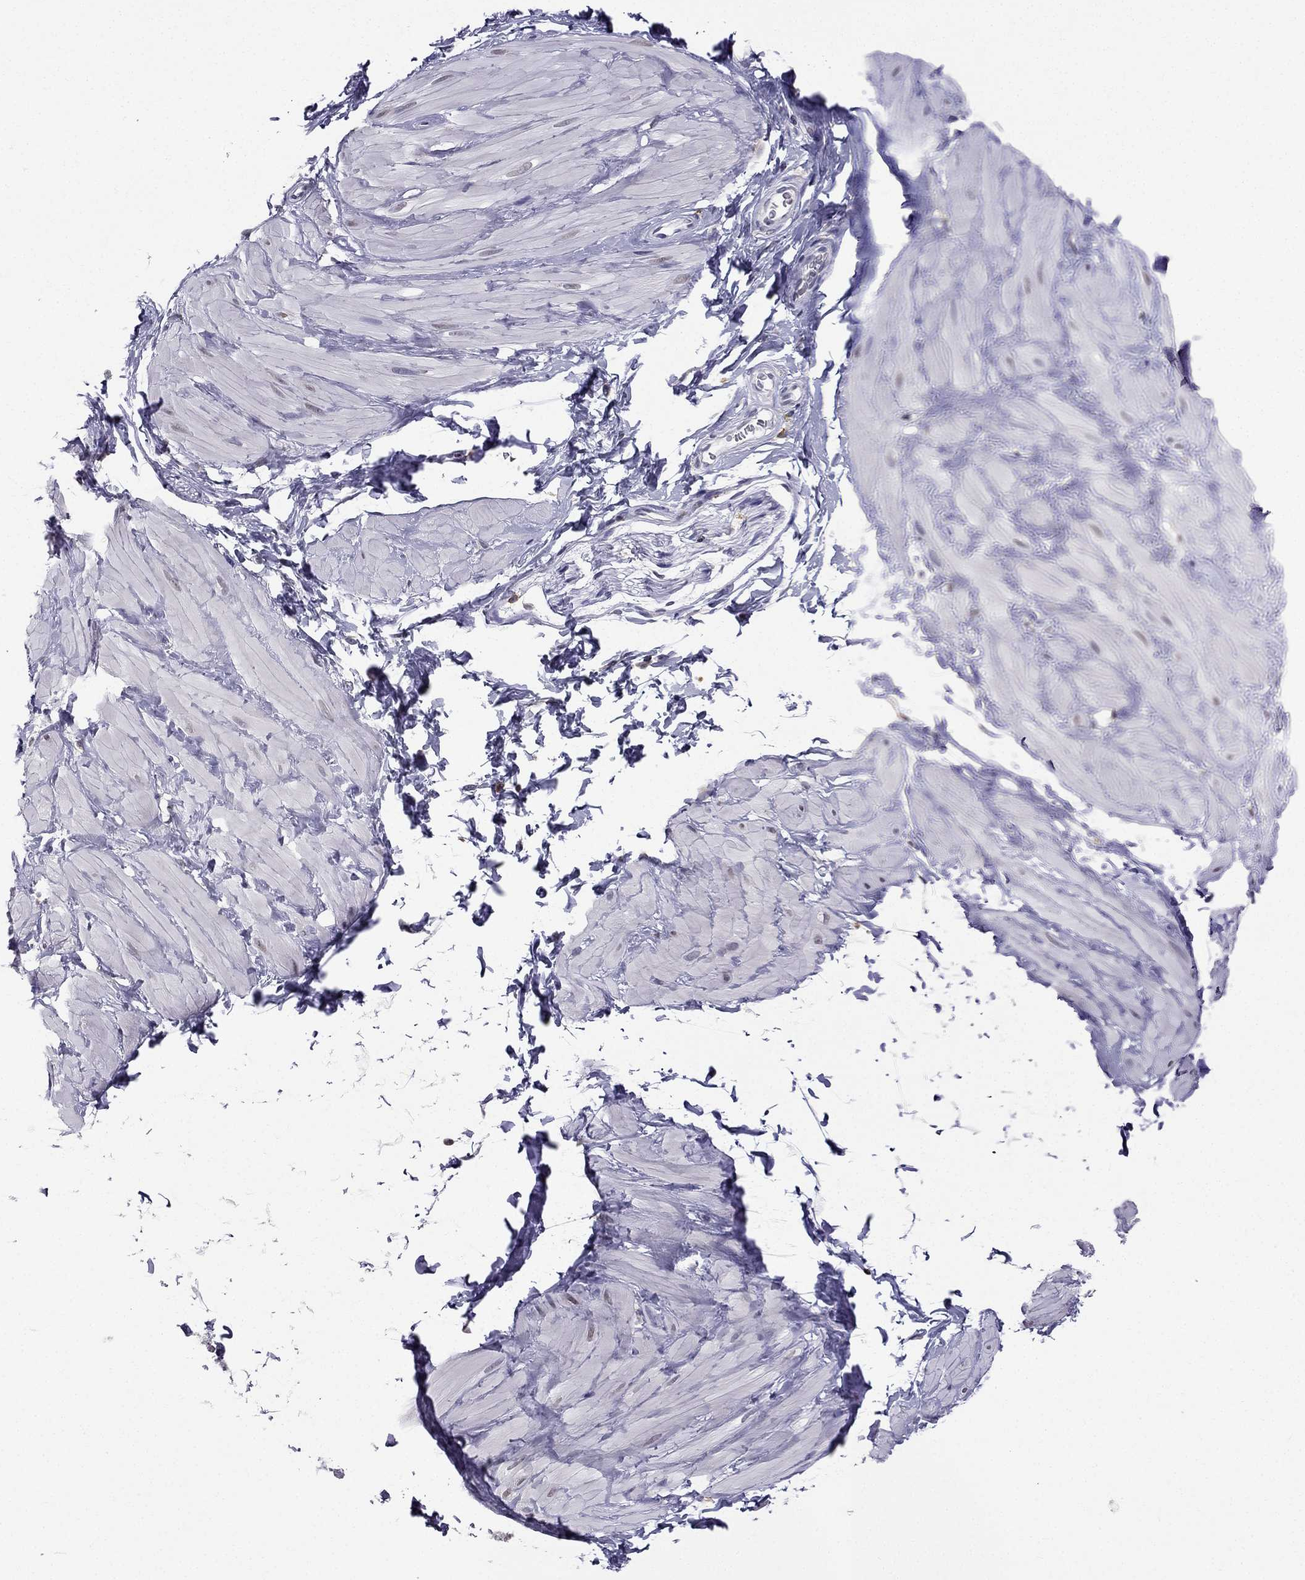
{"staining": {"intensity": "negative", "quantity": "none", "location": "none"}, "tissue": "adipose tissue", "cell_type": "Adipocytes", "image_type": "normal", "snomed": [{"axis": "morphology", "description": "Normal tissue, NOS"}, {"axis": "topography", "description": "Smooth muscle"}, {"axis": "topography", "description": "Peripheral nerve tissue"}], "caption": "A high-resolution photomicrograph shows immunohistochemistry staining of benign adipose tissue, which exhibits no significant expression in adipocytes.", "gene": "CCK", "patient": {"sex": "male", "age": 22}}